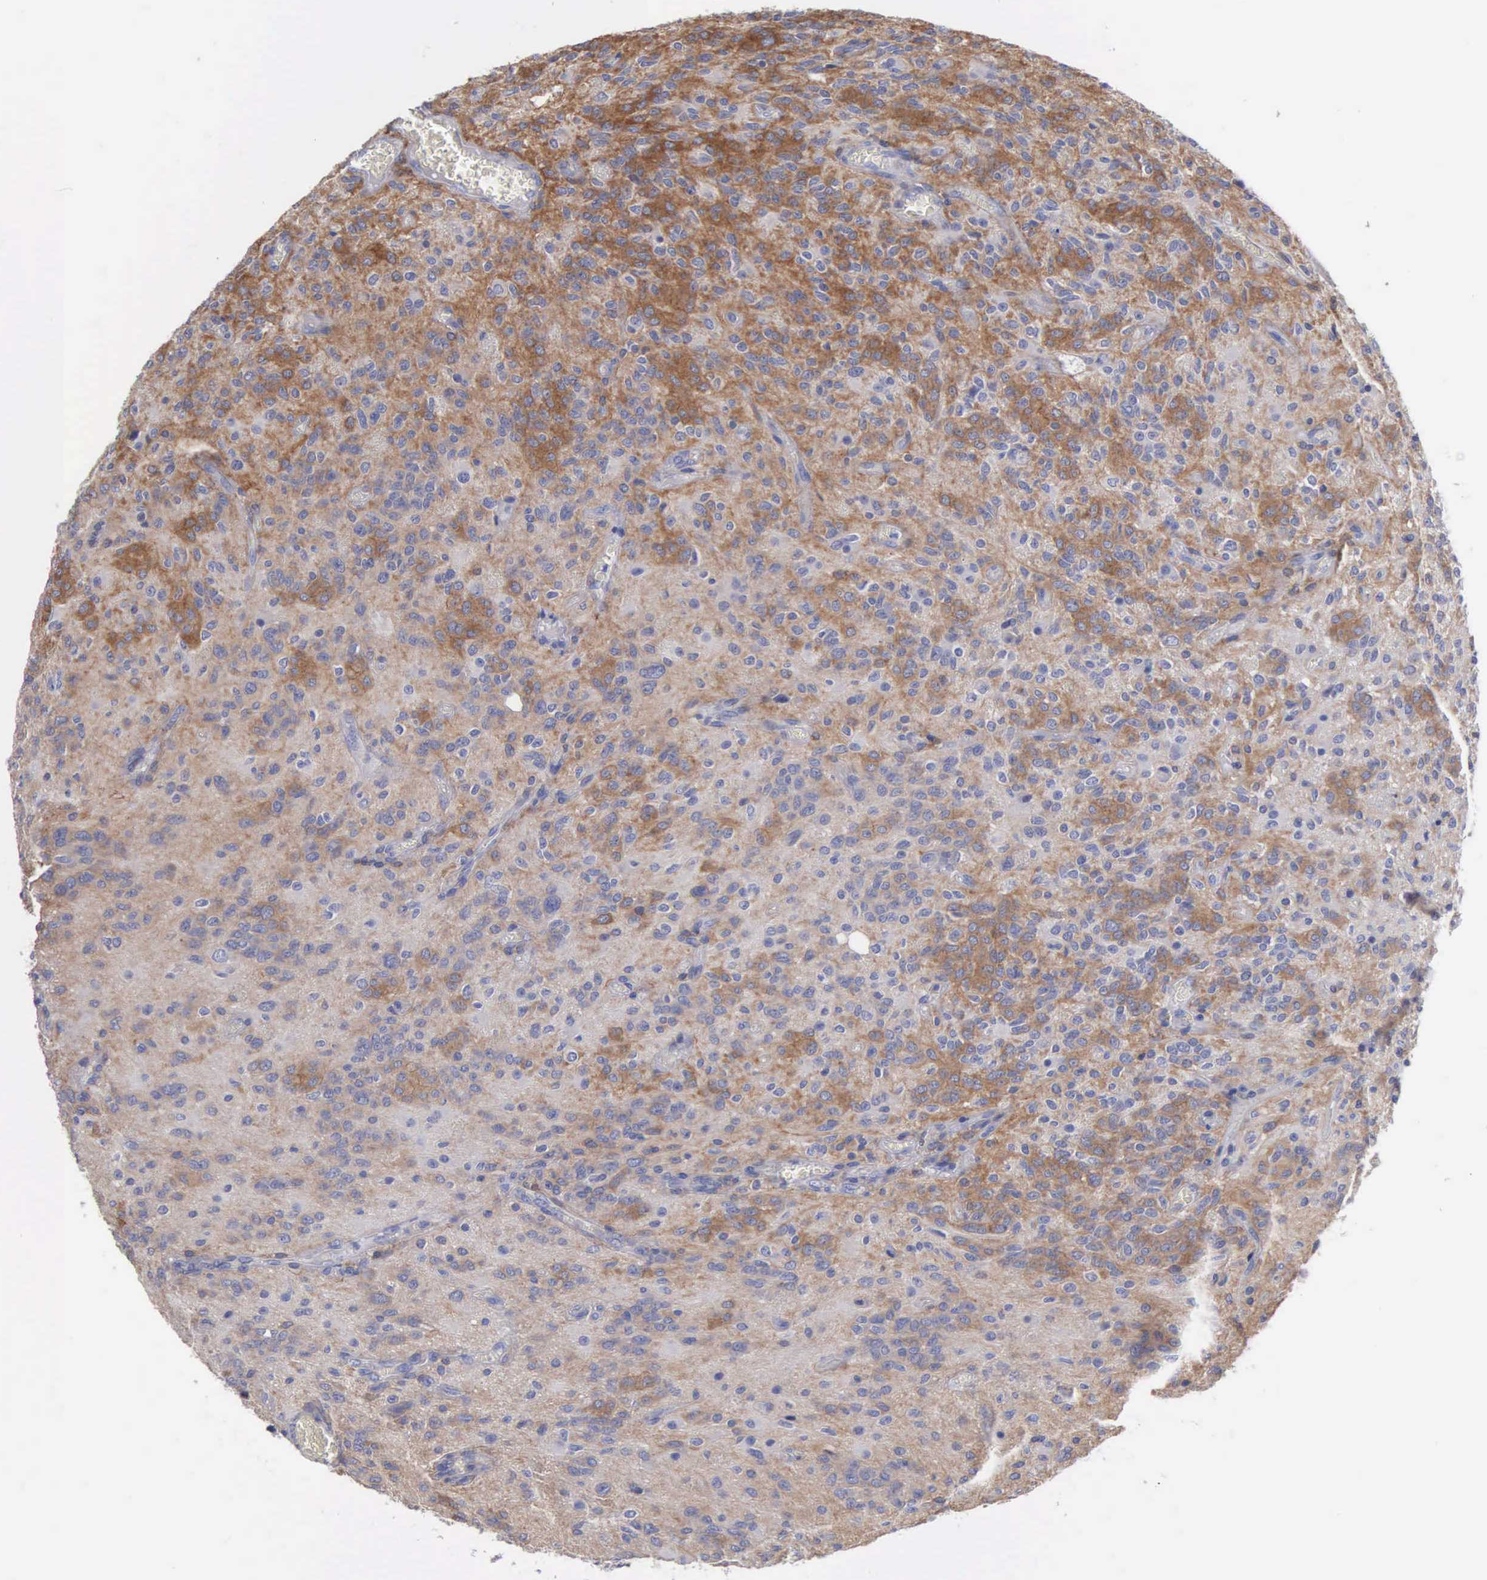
{"staining": {"intensity": "weak", "quantity": ">75%", "location": "cytoplasmic/membranous"}, "tissue": "glioma", "cell_type": "Tumor cells", "image_type": "cancer", "snomed": [{"axis": "morphology", "description": "Glioma, malignant, Low grade"}, {"axis": "topography", "description": "Brain"}], "caption": "Malignant glioma (low-grade) stained with DAB immunohistochemistry demonstrates low levels of weak cytoplasmic/membranous staining in about >75% of tumor cells.", "gene": "PTGS2", "patient": {"sex": "female", "age": 15}}